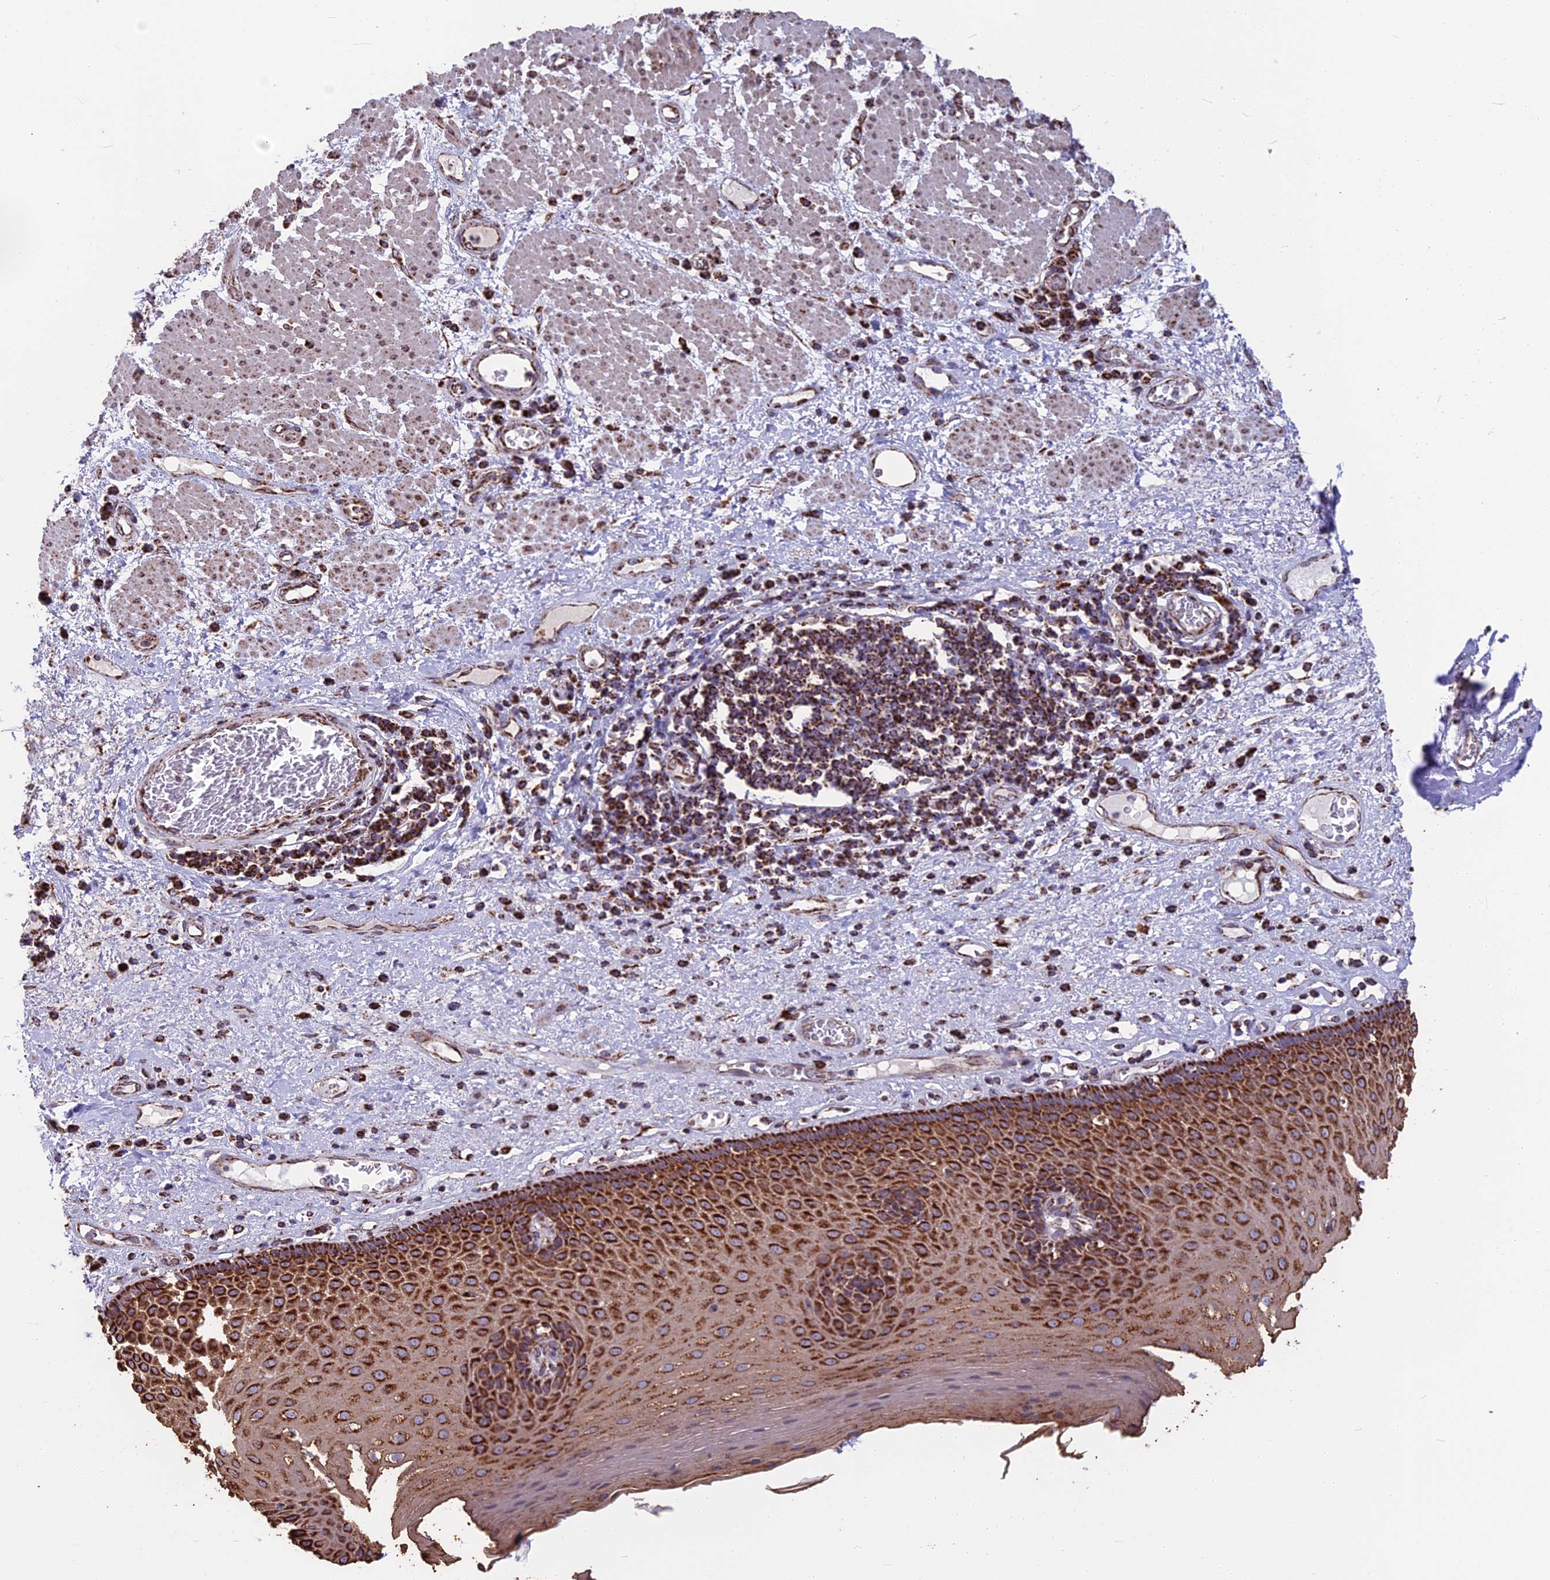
{"staining": {"intensity": "strong", "quantity": ">75%", "location": "cytoplasmic/membranous"}, "tissue": "esophagus", "cell_type": "Squamous epithelial cells", "image_type": "normal", "snomed": [{"axis": "morphology", "description": "Normal tissue, NOS"}, {"axis": "morphology", "description": "Adenocarcinoma, NOS"}, {"axis": "topography", "description": "Esophagus"}], "caption": "A high amount of strong cytoplasmic/membranous positivity is identified in approximately >75% of squamous epithelial cells in benign esophagus.", "gene": "CS", "patient": {"sex": "male", "age": 62}}